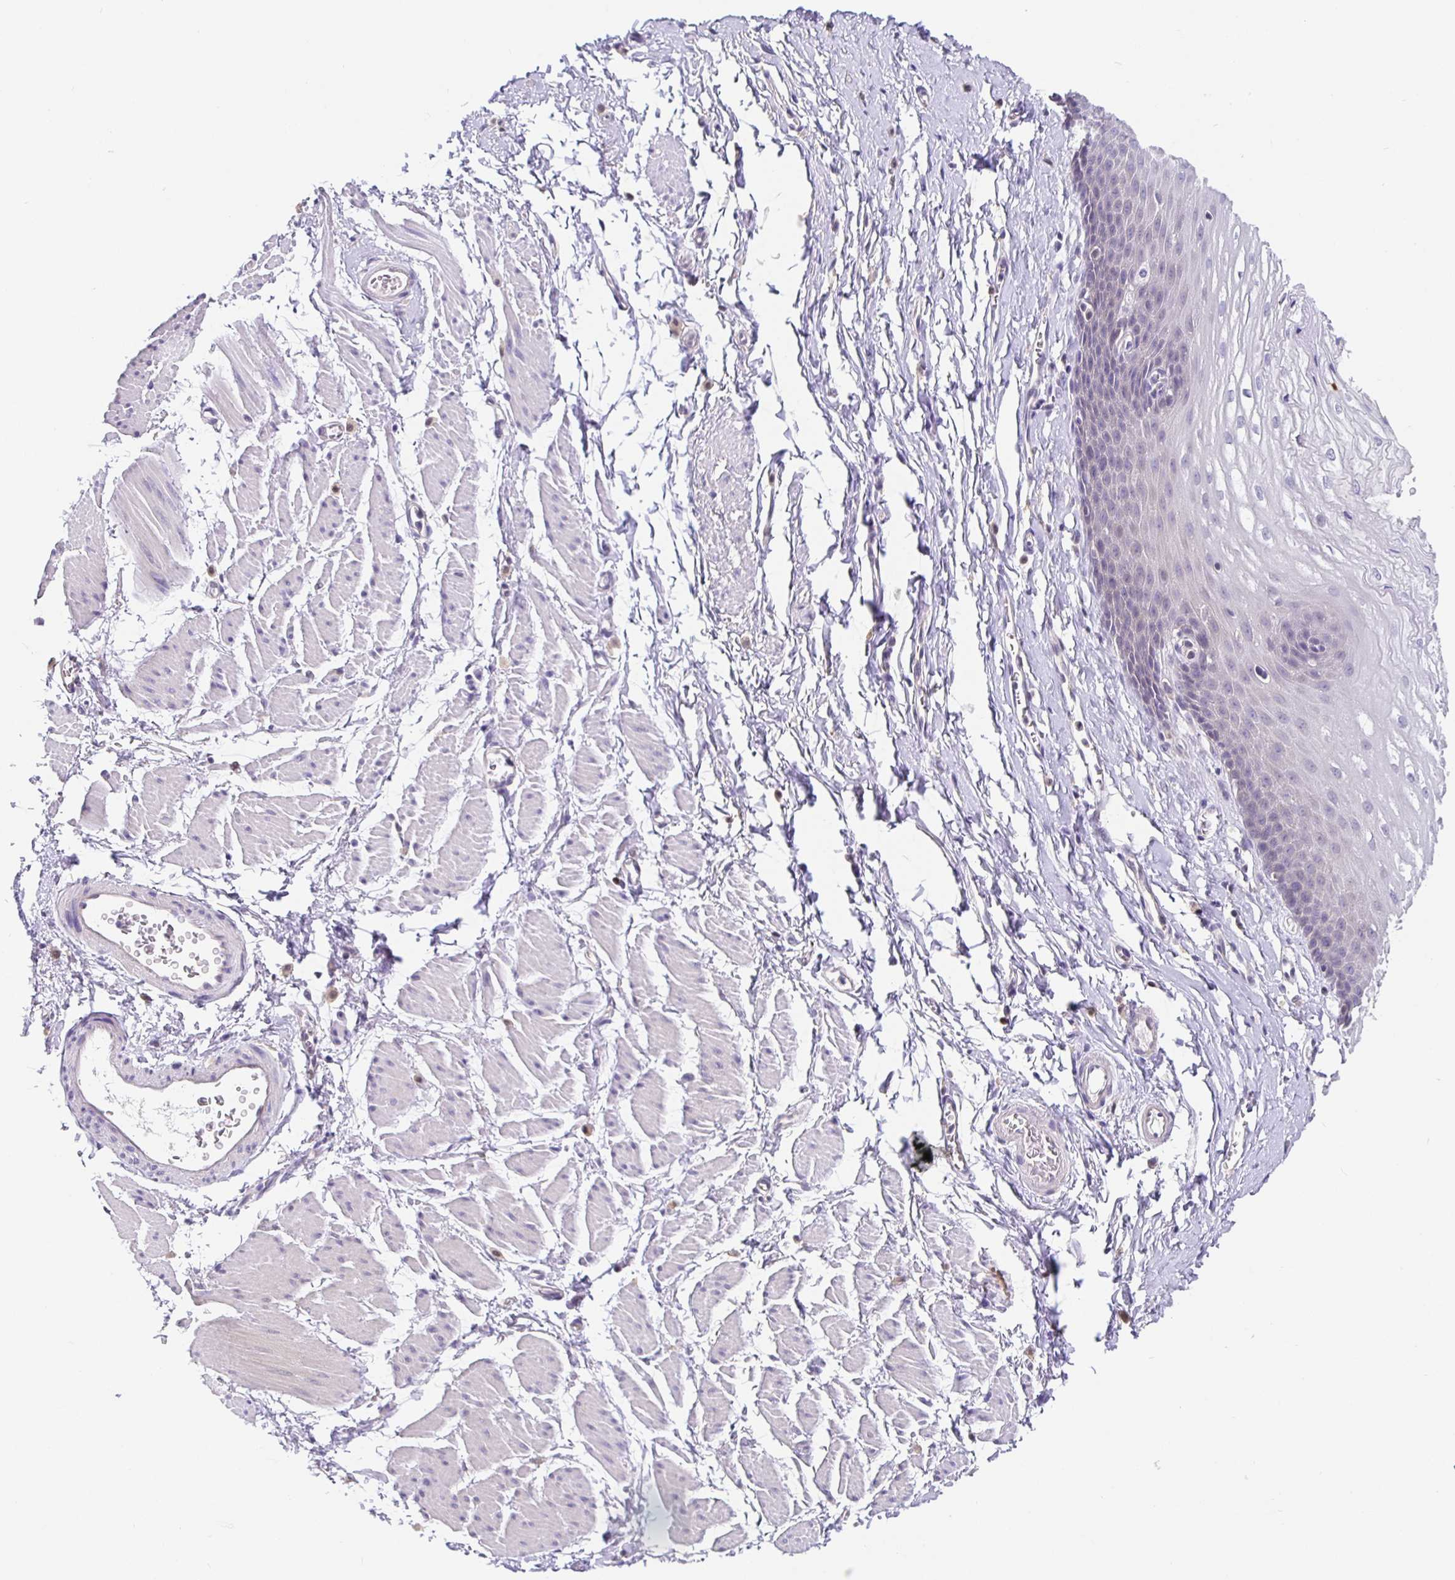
{"staining": {"intensity": "negative", "quantity": "none", "location": "none"}, "tissue": "esophagus", "cell_type": "Squamous epithelial cells", "image_type": "normal", "snomed": [{"axis": "morphology", "description": "Normal tissue, NOS"}, {"axis": "topography", "description": "Esophagus"}], "caption": "A high-resolution micrograph shows immunohistochemistry staining of normal esophagus, which exhibits no significant positivity in squamous epithelial cells. (DAB immunohistochemistry, high magnification).", "gene": "SATB1", "patient": {"sex": "male", "age": 70}}